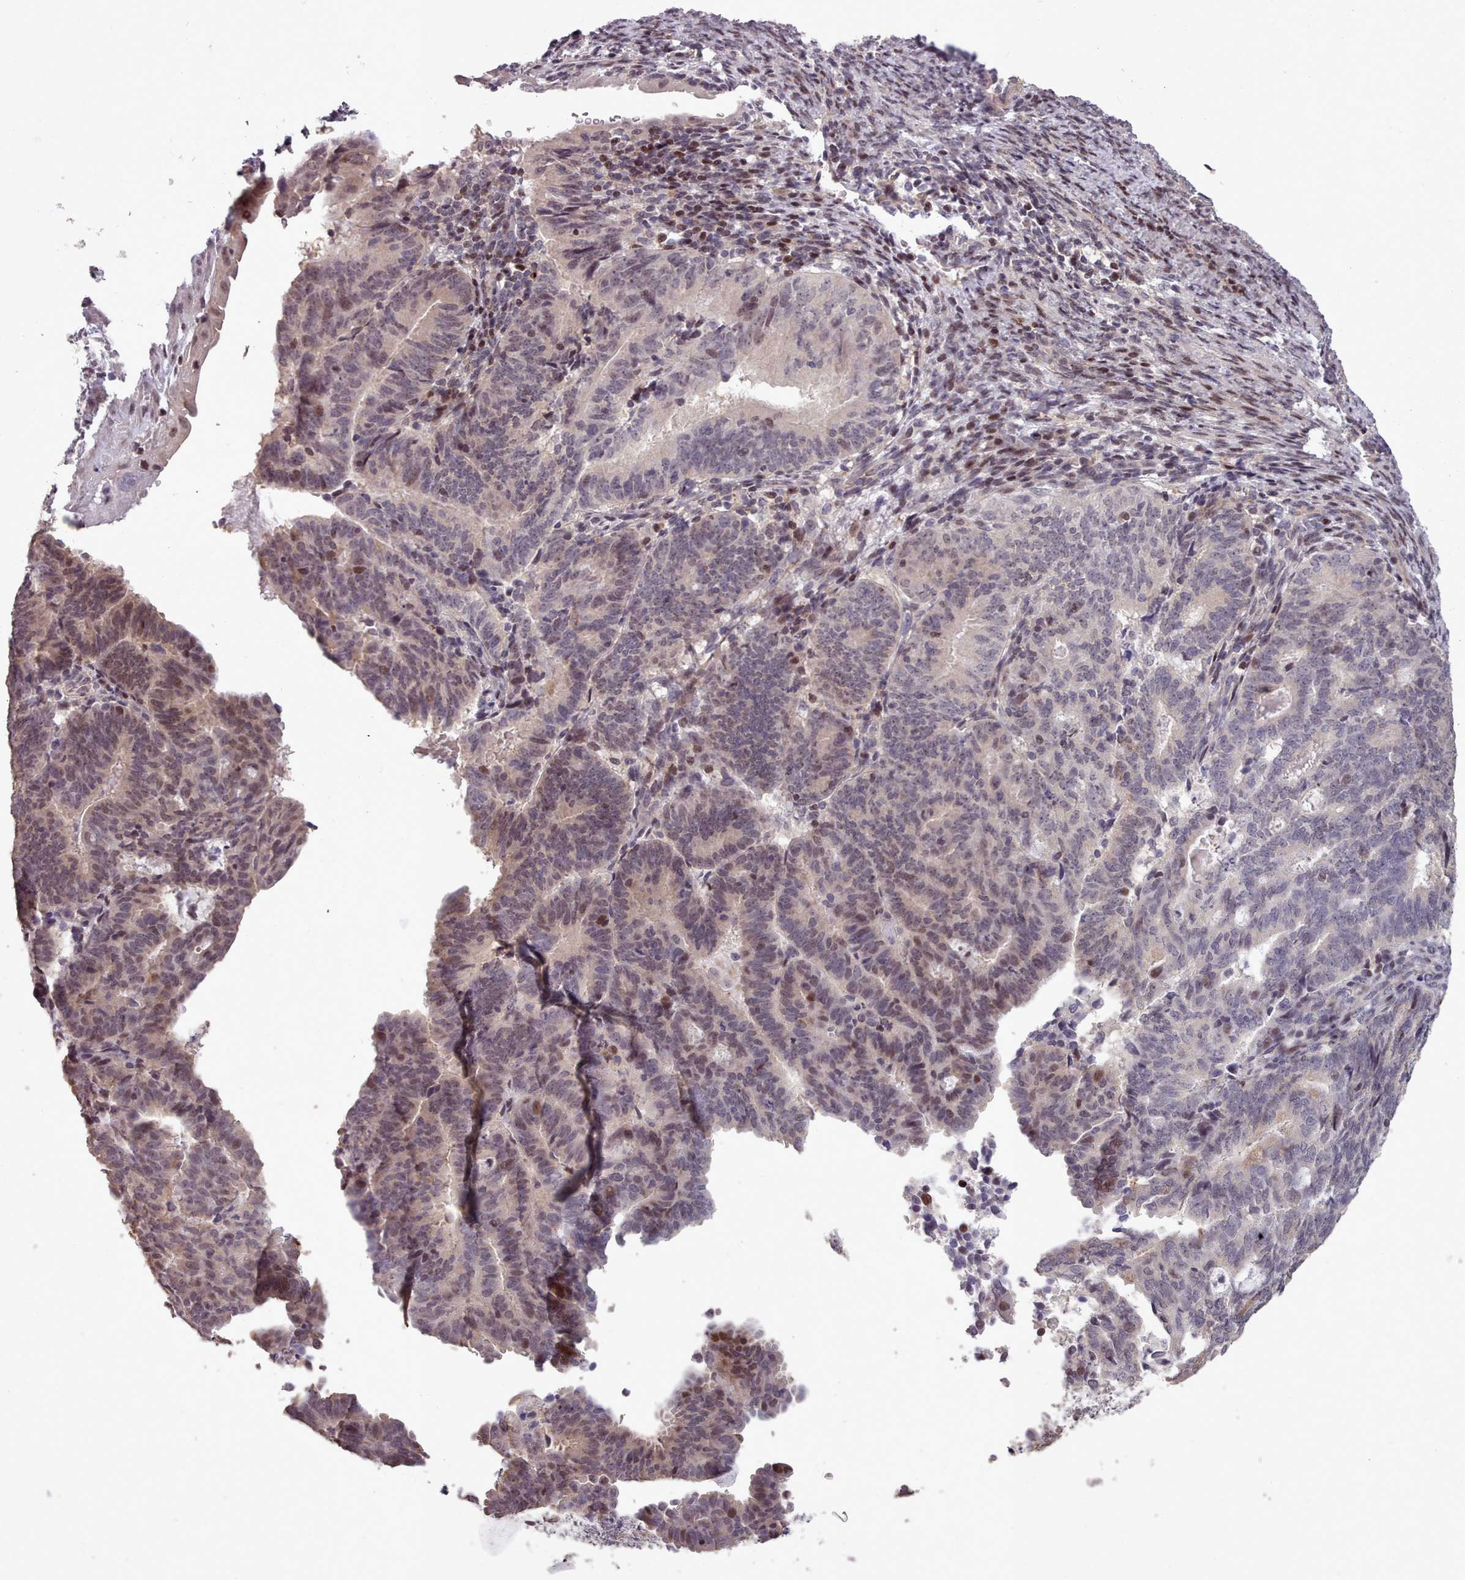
{"staining": {"intensity": "weak", "quantity": "25%-75%", "location": "nuclear"}, "tissue": "endometrial cancer", "cell_type": "Tumor cells", "image_type": "cancer", "snomed": [{"axis": "morphology", "description": "Adenocarcinoma, NOS"}, {"axis": "topography", "description": "Endometrium"}], "caption": "Immunohistochemistry (IHC) of human adenocarcinoma (endometrial) exhibits low levels of weak nuclear positivity in approximately 25%-75% of tumor cells.", "gene": "ENSA", "patient": {"sex": "female", "age": 70}}